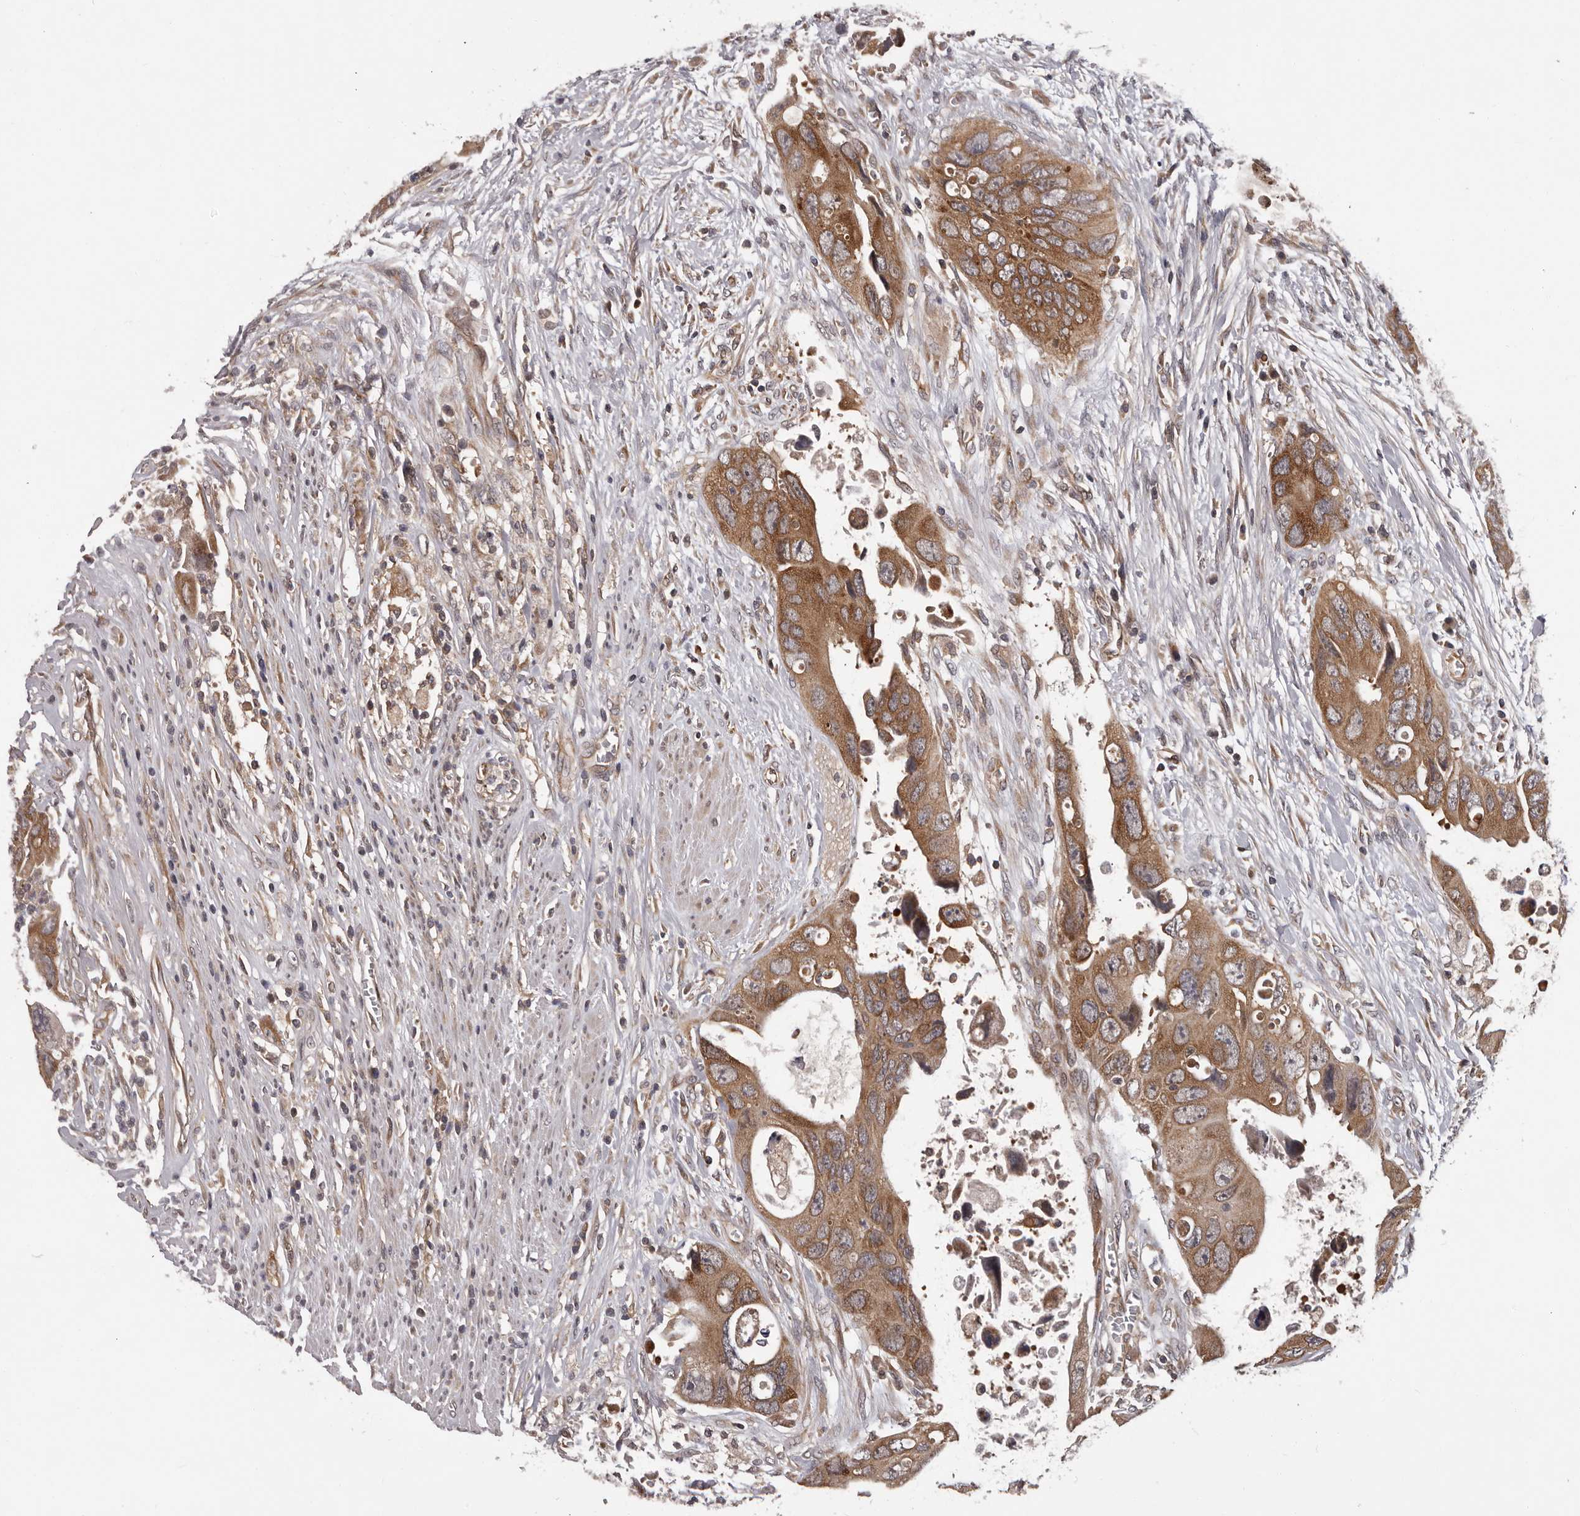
{"staining": {"intensity": "moderate", "quantity": ">75%", "location": "cytoplasmic/membranous"}, "tissue": "colorectal cancer", "cell_type": "Tumor cells", "image_type": "cancer", "snomed": [{"axis": "morphology", "description": "Adenocarcinoma, NOS"}, {"axis": "topography", "description": "Rectum"}], "caption": "Approximately >75% of tumor cells in adenocarcinoma (colorectal) demonstrate moderate cytoplasmic/membranous protein staining as visualized by brown immunohistochemical staining.", "gene": "VPS37A", "patient": {"sex": "male", "age": 70}}